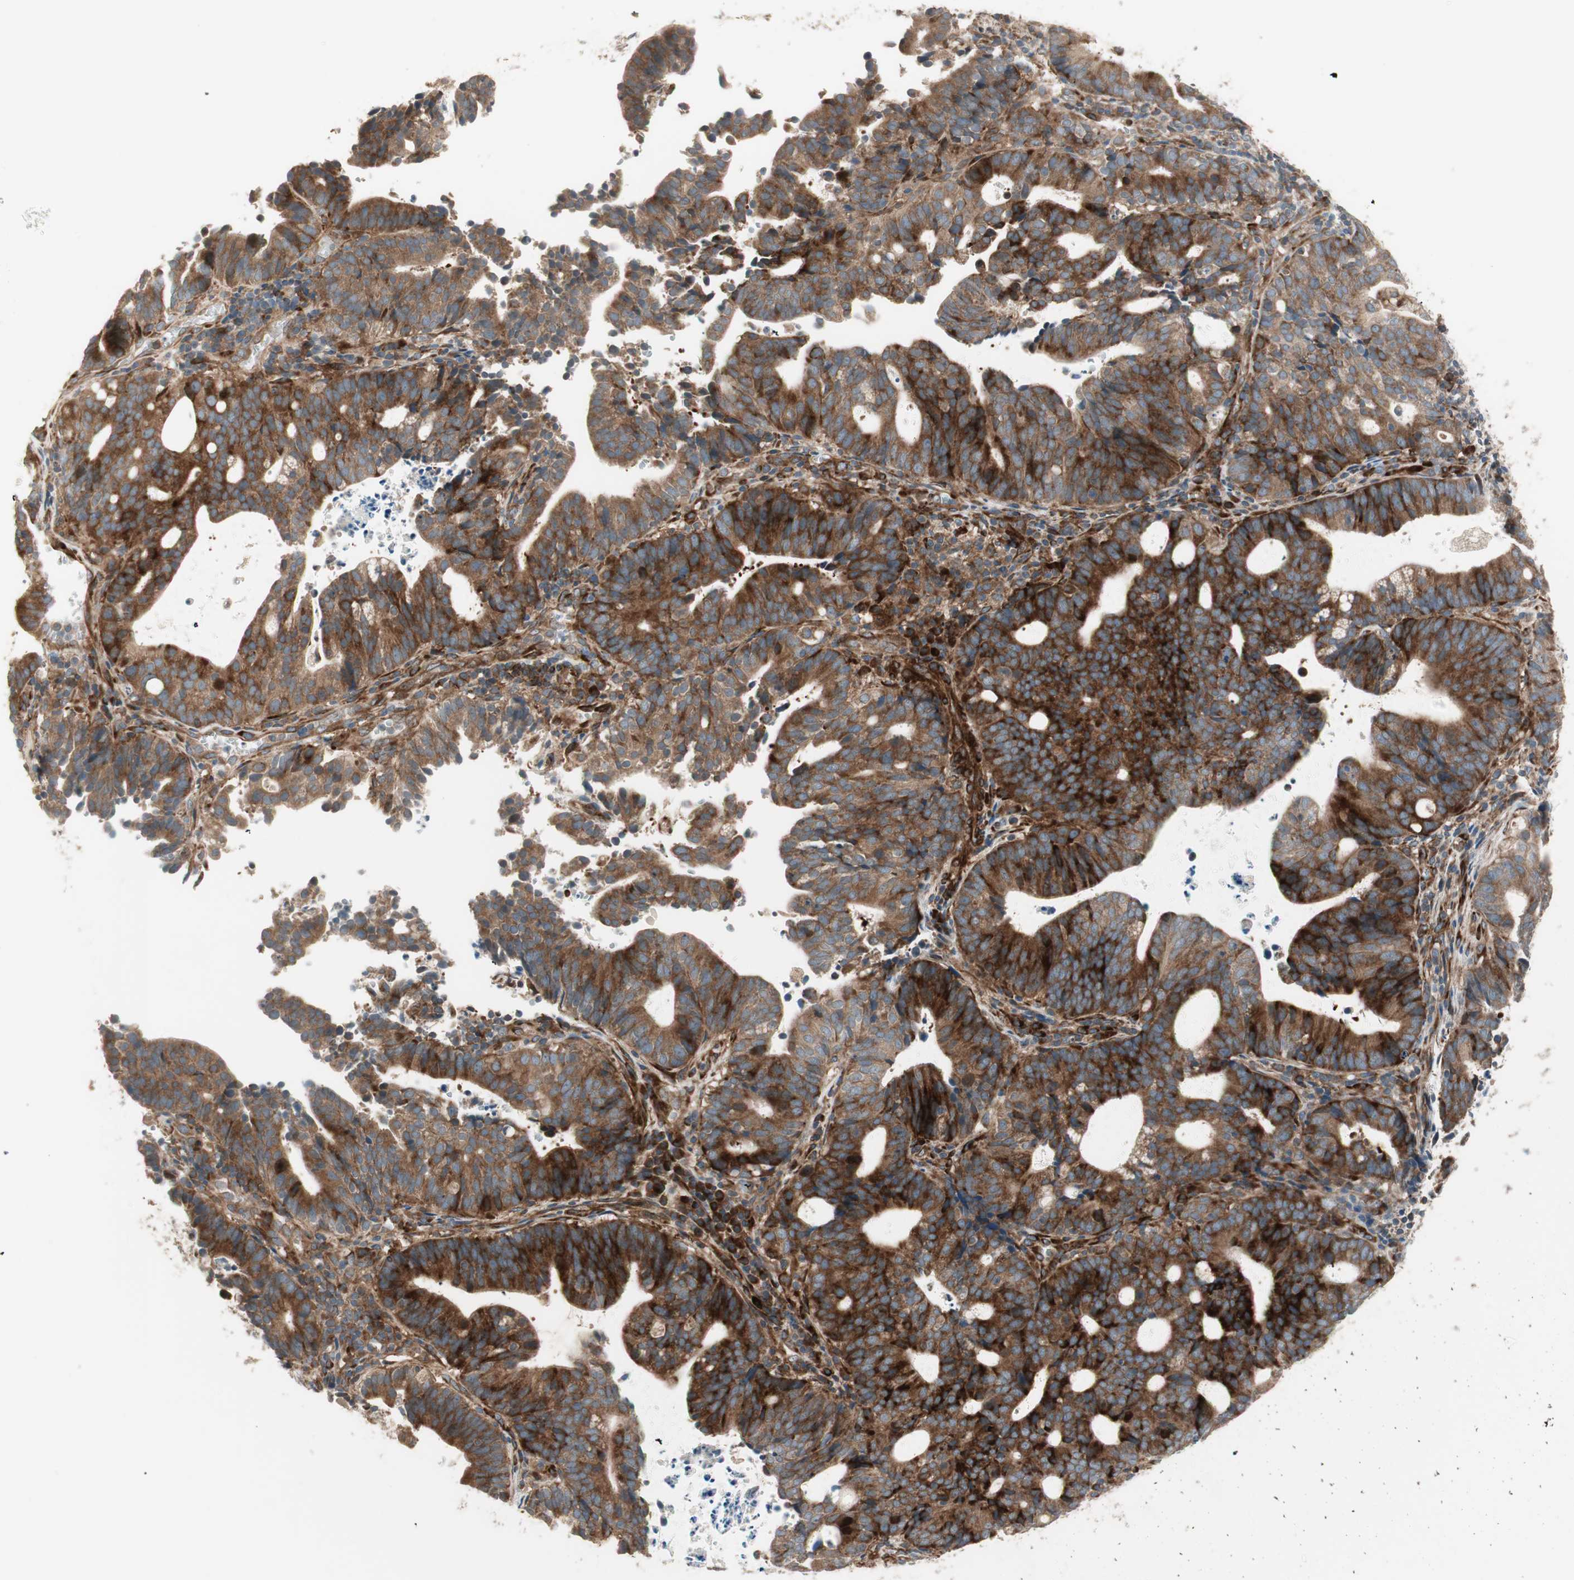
{"staining": {"intensity": "strong", "quantity": ">75%", "location": "cytoplasmic/membranous"}, "tissue": "endometrial cancer", "cell_type": "Tumor cells", "image_type": "cancer", "snomed": [{"axis": "morphology", "description": "Adenocarcinoma, NOS"}, {"axis": "topography", "description": "Uterus"}], "caption": "DAB immunohistochemical staining of adenocarcinoma (endometrial) shows strong cytoplasmic/membranous protein staining in approximately >75% of tumor cells. (Brightfield microscopy of DAB IHC at high magnification).", "gene": "PPP2R5E", "patient": {"sex": "female", "age": 83}}